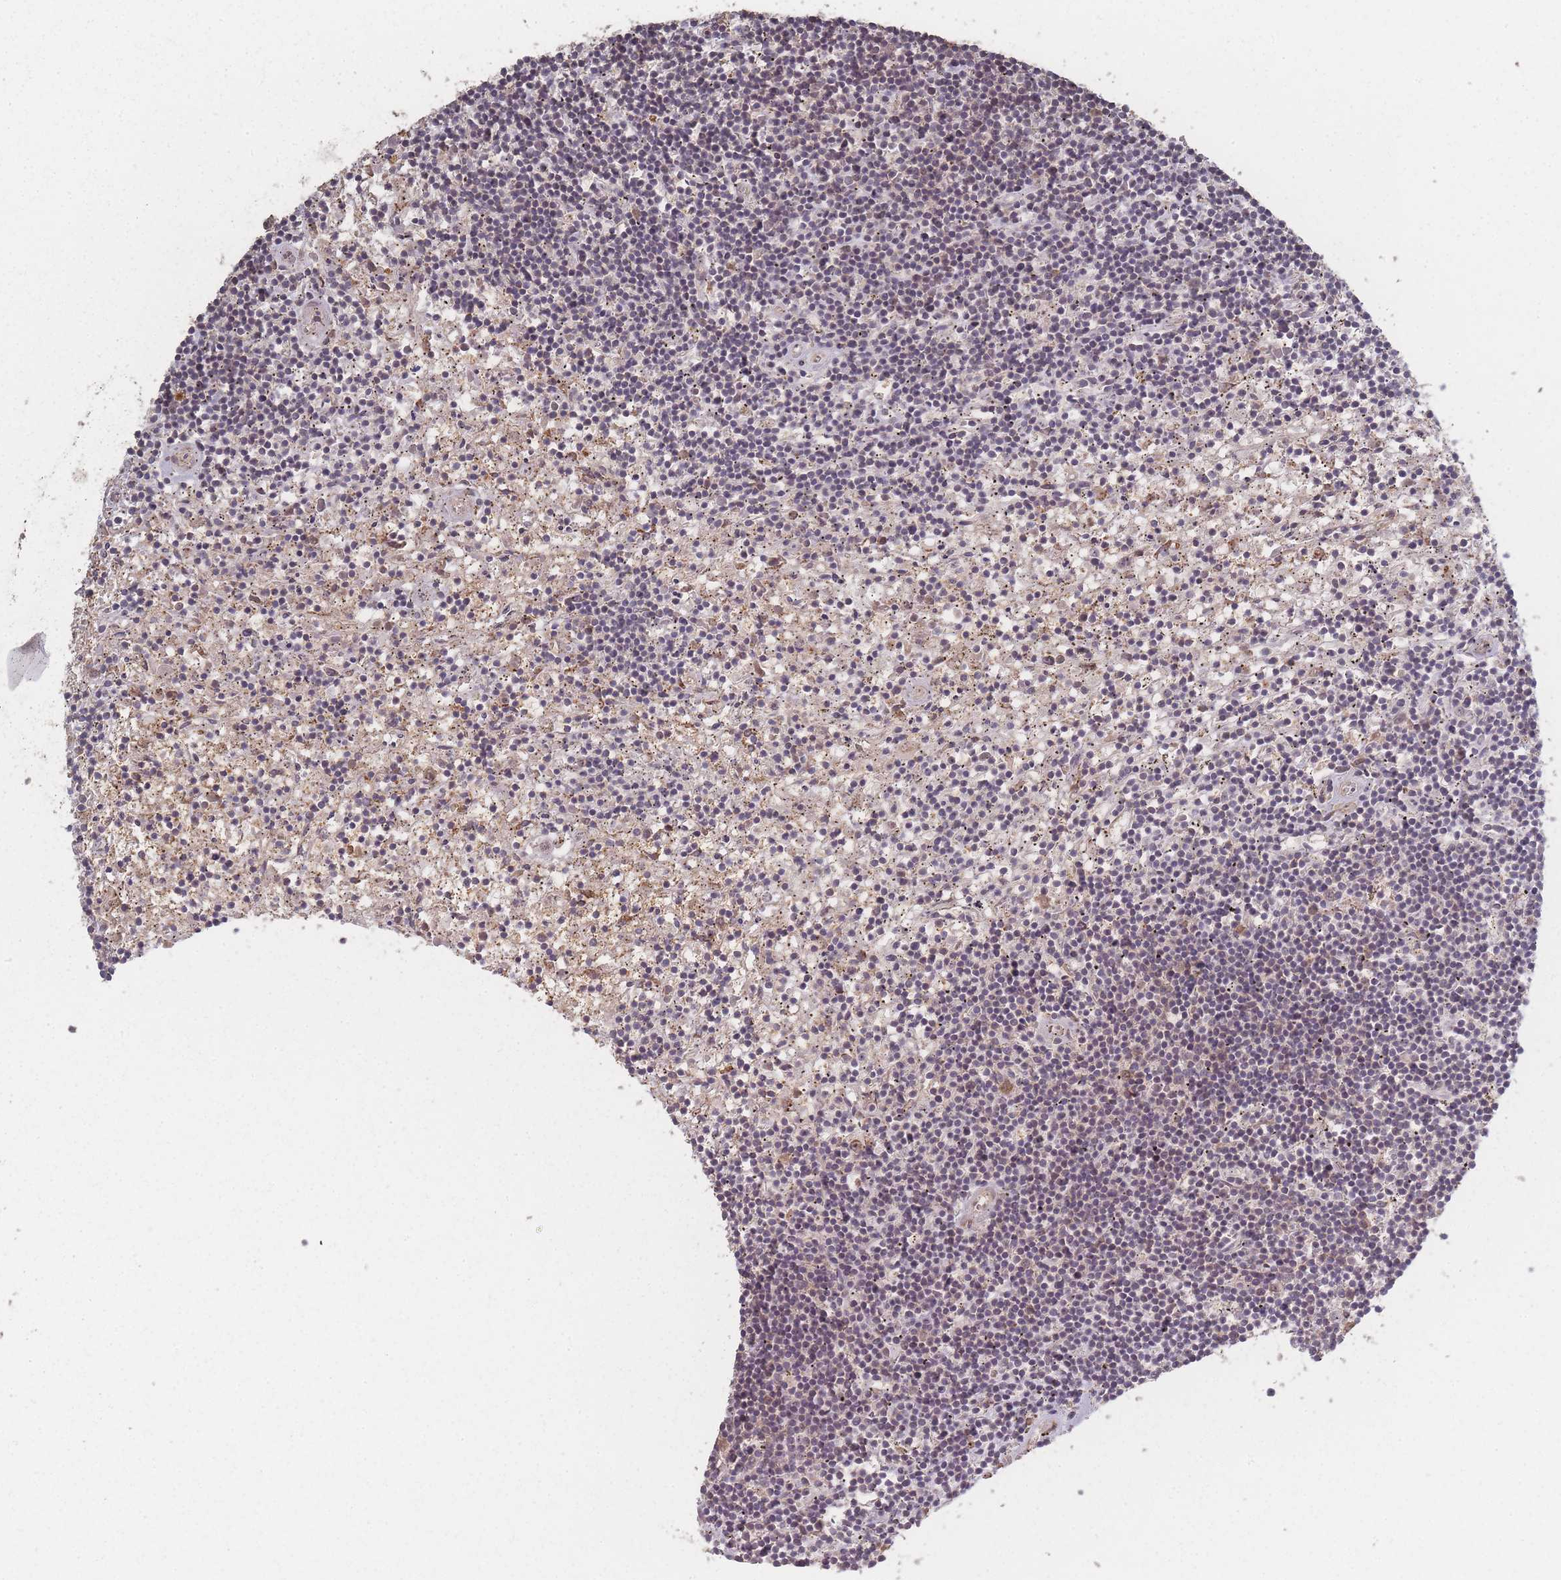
{"staining": {"intensity": "negative", "quantity": "none", "location": "none"}, "tissue": "lymphoma", "cell_type": "Tumor cells", "image_type": "cancer", "snomed": [{"axis": "morphology", "description": "Malignant lymphoma, non-Hodgkin's type, Low grade"}, {"axis": "topography", "description": "Spleen"}], "caption": "Immunohistochemistry micrograph of malignant lymphoma, non-Hodgkin's type (low-grade) stained for a protein (brown), which shows no positivity in tumor cells.", "gene": "LYRM7", "patient": {"sex": "male", "age": 76}}